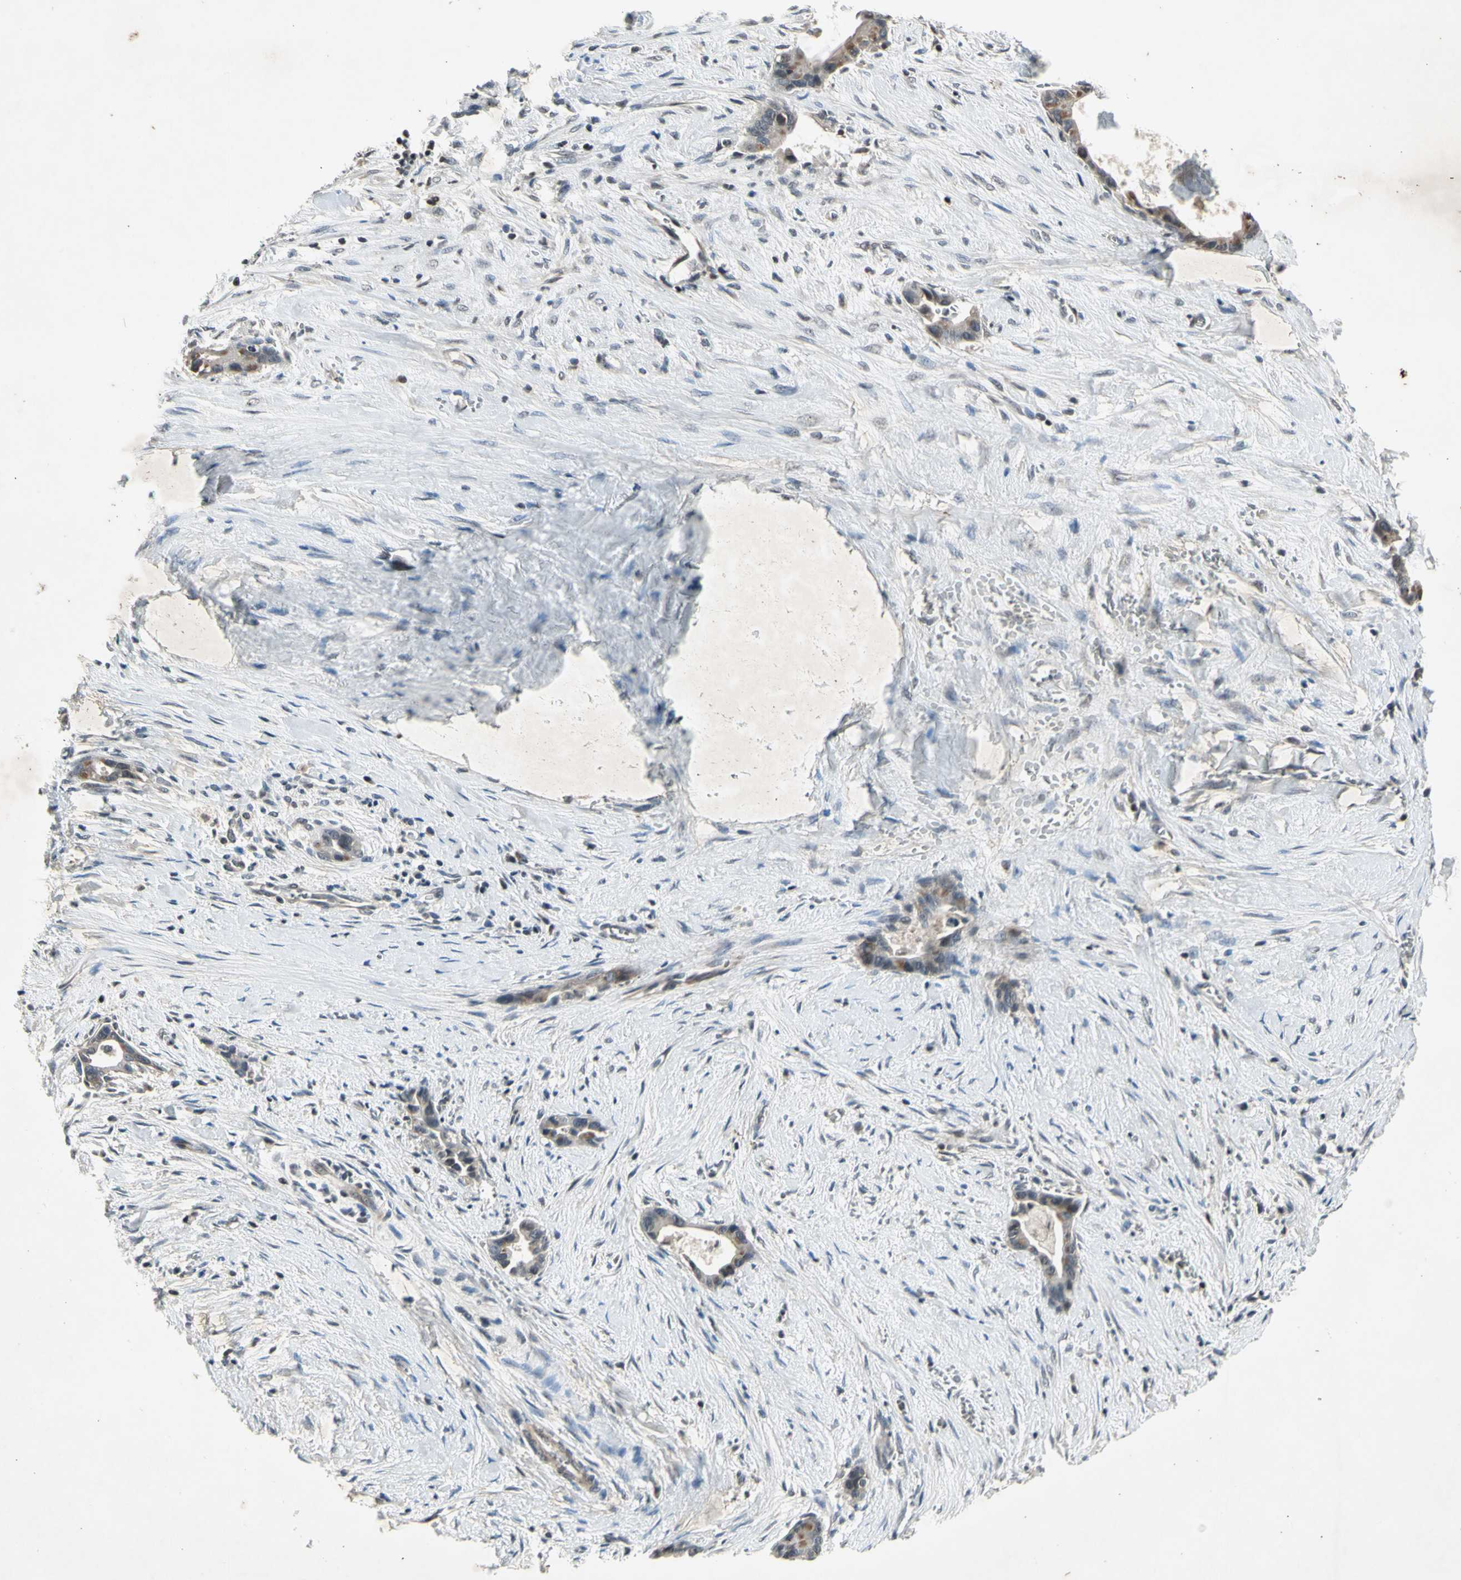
{"staining": {"intensity": "moderate", "quantity": "<25%", "location": "cytoplasmic/membranous"}, "tissue": "liver cancer", "cell_type": "Tumor cells", "image_type": "cancer", "snomed": [{"axis": "morphology", "description": "Cholangiocarcinoma"}, {"axis": "topography", "description": "Liver"}], "caption": "Immunohistochemical staining of human cholangiocarcinoma (liver) shows moderate cytoplasmic/membranous protein expression in about <25% of tumor cells.", "gene": "EFNB2", "patient": {"sex": "female", "age": 55}}